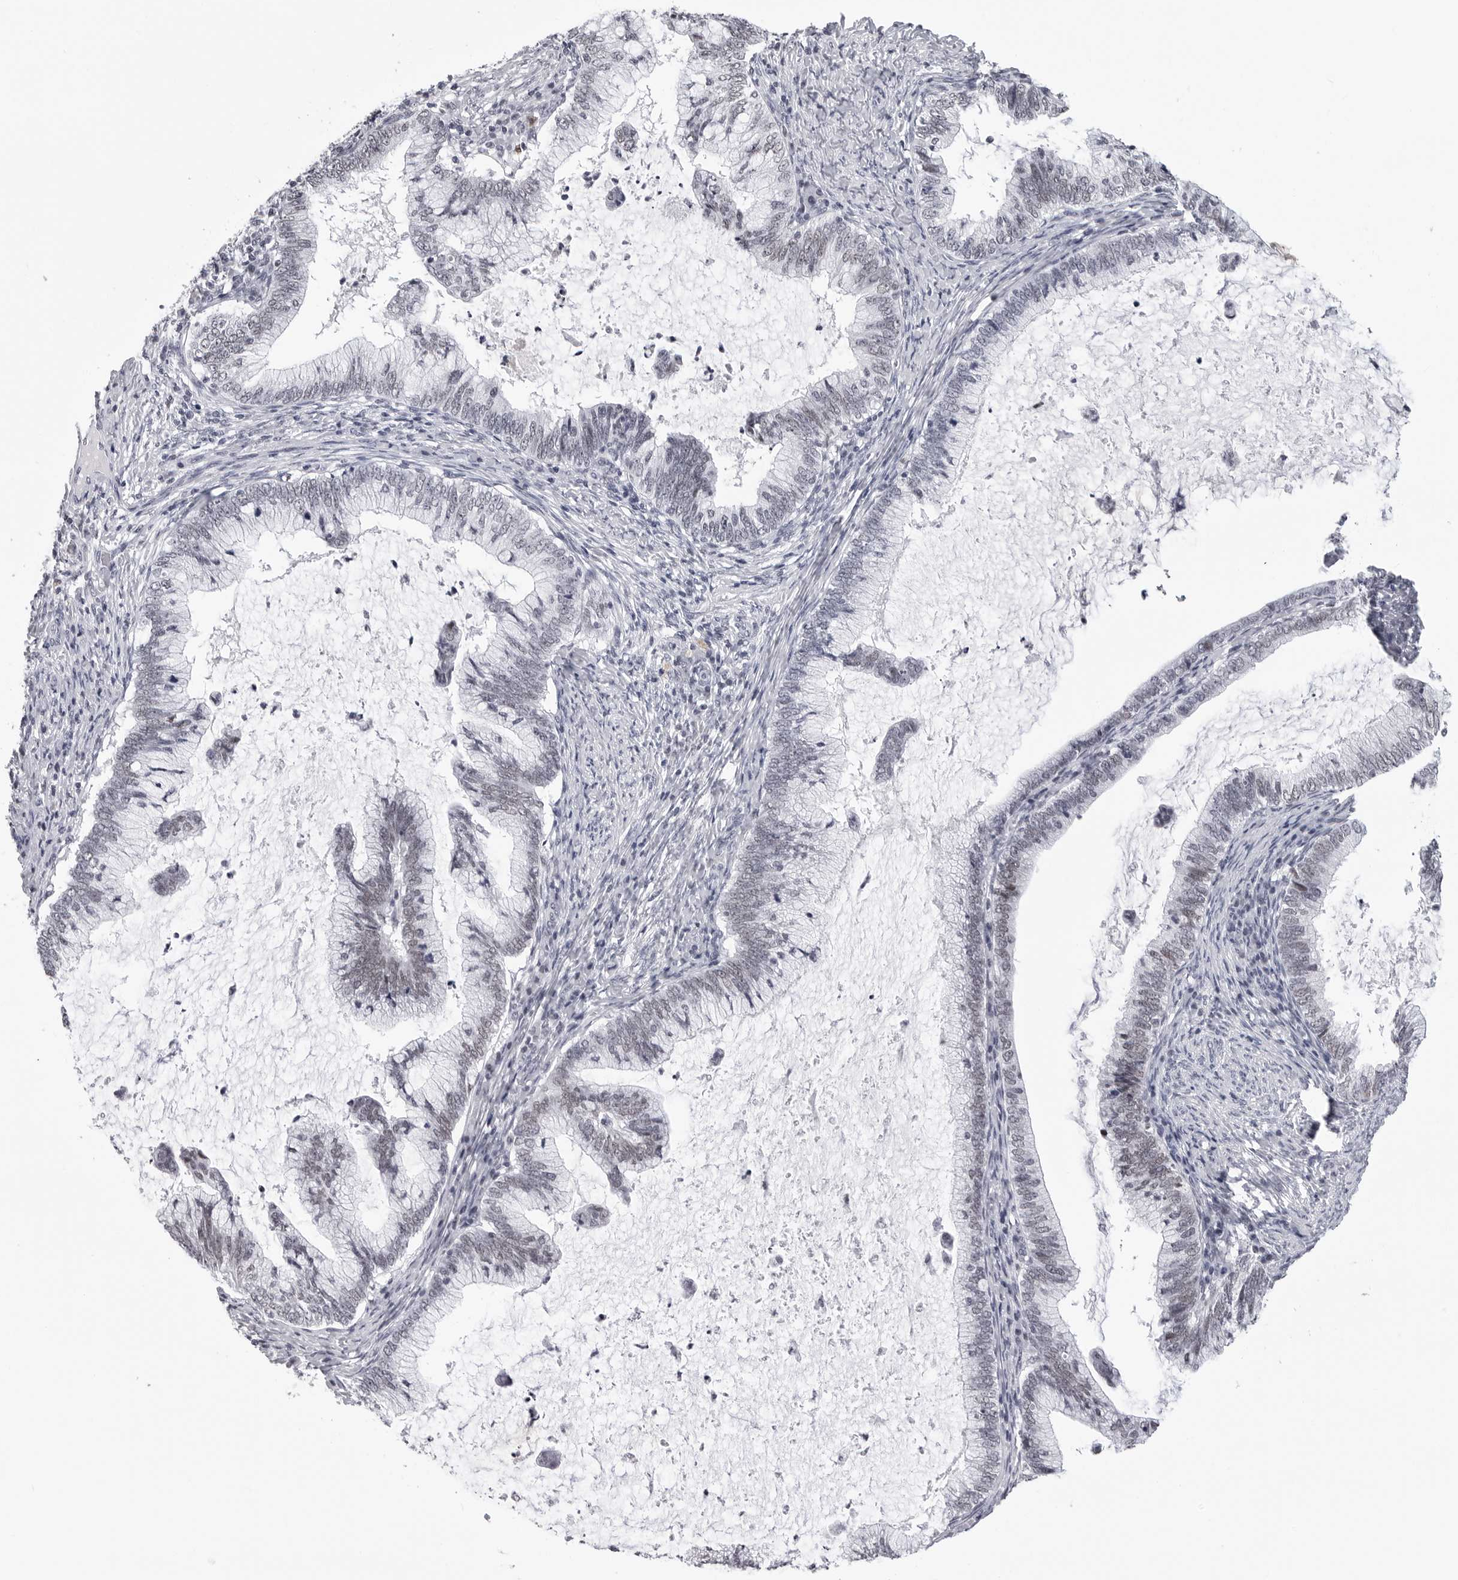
{"staining": {"intensity": "weak", "quantity": "<25%", "location": "nuclear"}, "tissue": "cervical cancer", "cell_type": "Tumor cells", "image_type": "cancer", "snomed": [{"axis": "morphology", "description": "Adenocarcinoma, NOS"}, {"axis": "topography", "description": "Cervix"}], "caption": "DAB immunohistochemical staining of cervical cancer (adenocarcinoma) reveals no significant expression in tumor cells. Brightfield microscopy of immunohistochemistry (IHC) stained with DAB (brown) and hematoxylin (blue), captured at high magnification.", "gene": "SF3B4", "patient": {"sex": "female", "age": 36}}